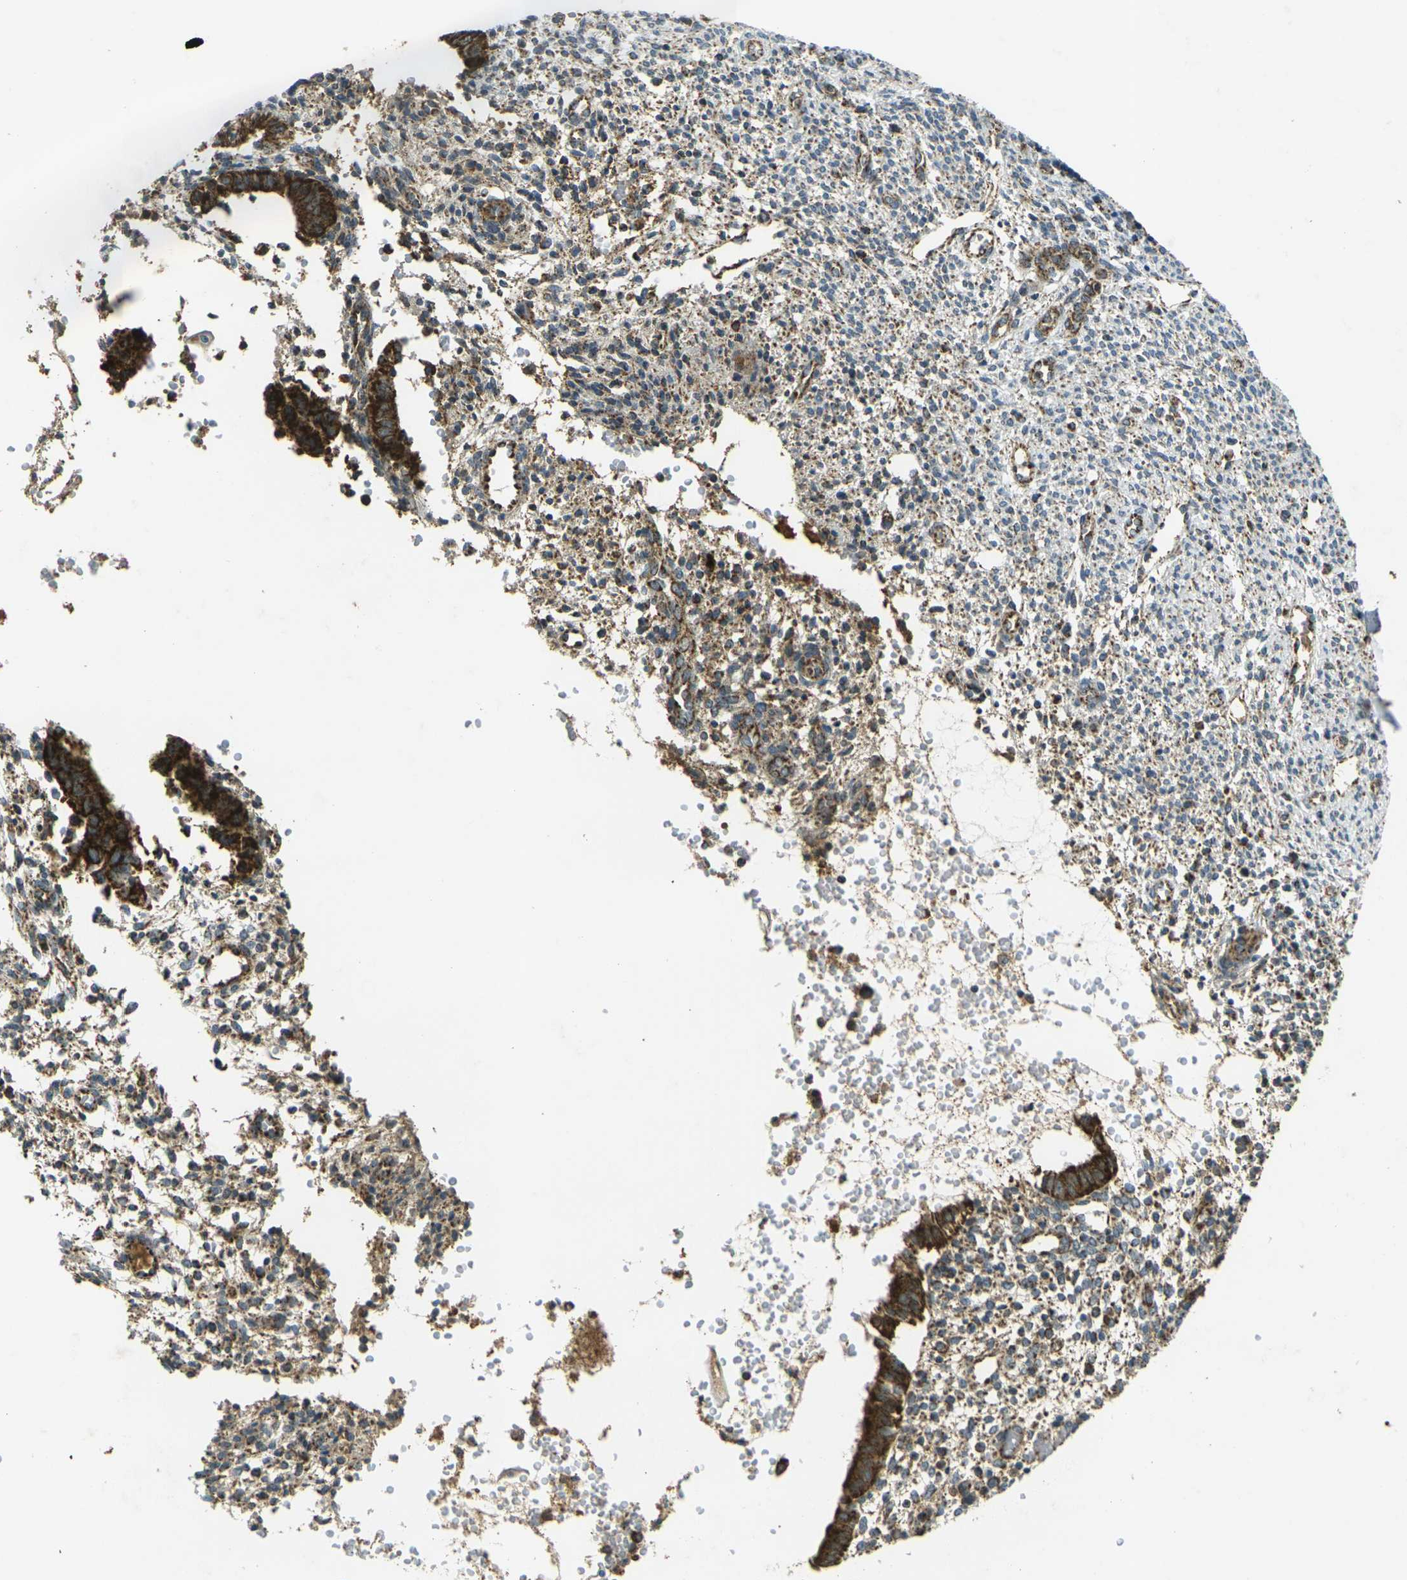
{"staining": {"intensity": "moderate", "quantity": ">75%", "location": "cytoplasmic/membranous"}, "tissue": "endometrium", "cell_type": "Cells in endometrial stroma", "image_type": "normal", "snomed": [{"axis": "morphology", "description": "Normal tissue, NOS"}, {"axis": "topography", "description": "Endometrium"}], "caption": "A high-resolution micrograph shows IHC staining of normal endometrium, which exhibits moderate cytoplasmic/membranous expression in about >75% of cells in endometrial stroma. The protein is stained brown, and the nuclei are stained in blue (DAB (3,3'-diaminobenzidine) IHC with brightfield microscopy, high magnification).", "gene": "IGF1R", "patient": {"sex": "female", "age": 35}}